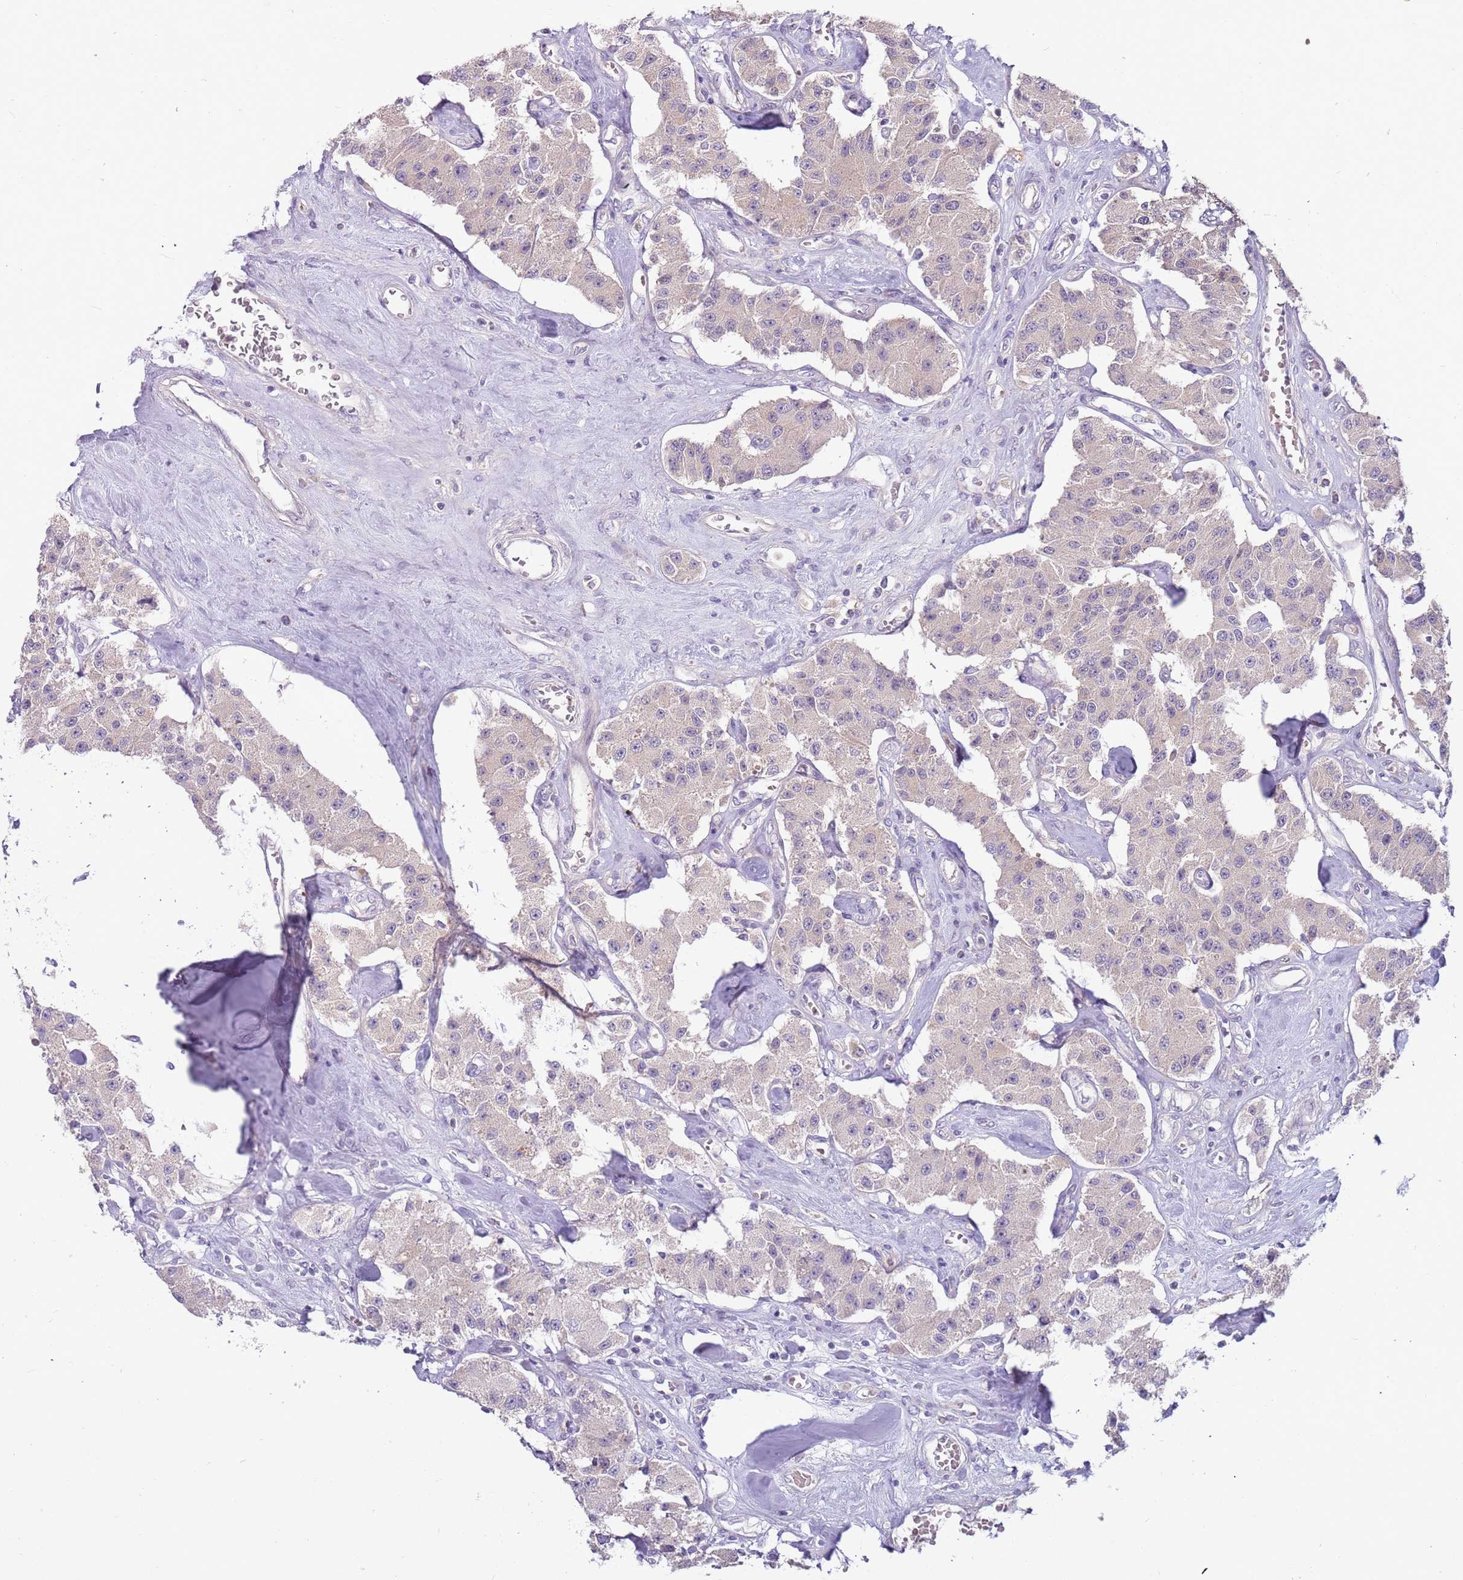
{"staining": {"intensity": "negative", "quantity": "none", "location": "none"}, "tissue": "carcinoid", "cell_type": "Tumor cells", "image_type": "cancer", "snomed": [{"axis": "morphology", "description": "Carcinoid, malignant, NOS"}, {"axis": "topography", "description": "Pancreas"}], "caption": "Immunohistochemistry histopathology image of carcinoid stained for a protein (brown), which reveals no expression in tumor cells. Nuclei are stained in blue.", "gene": "ARHGAP5", "patient": {"sex": "male", "age": 41}}